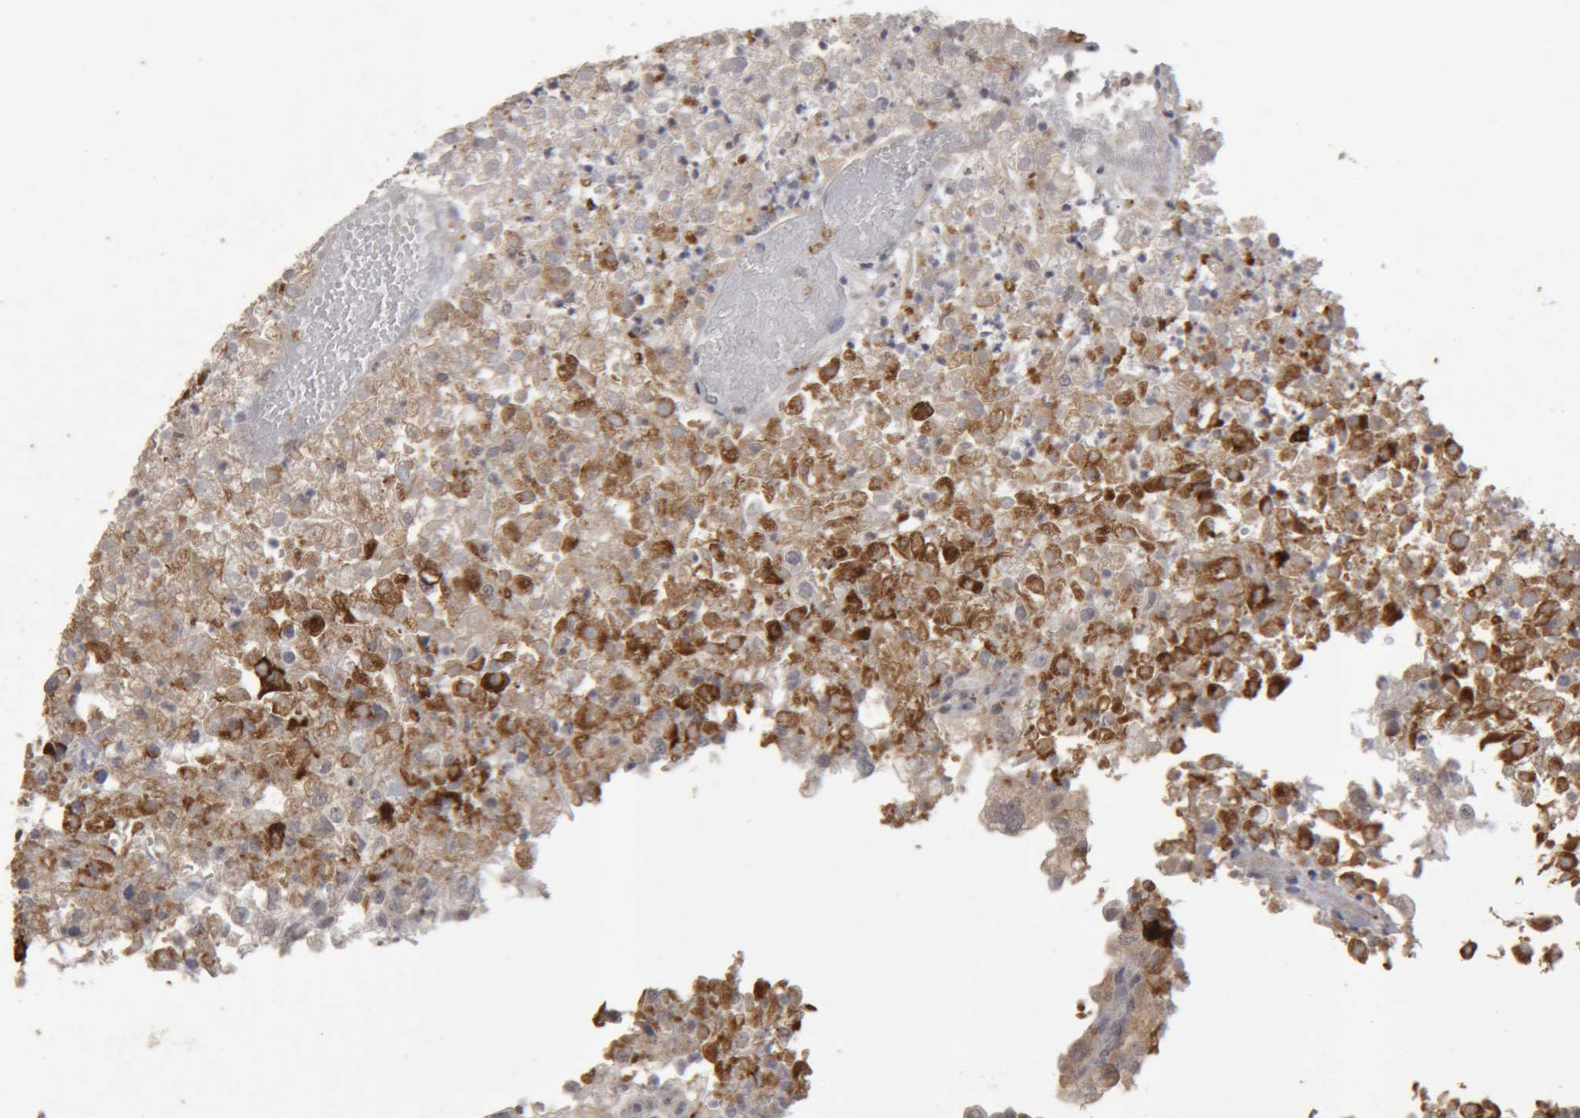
{"staining": {"intensity": "weak", "quantity": "<25%", "location": "cytoplasmic/membranous"}, "tissue": "renal cancer", "cell_type": "Tumor cells", "image_type": "cancer", "snomed": [{"axis": "morphology", "description": "Adenocarcinoma, NOS"}, {"axis": "topography", "description": "Kidney"}], "caption": "DAB immunohistochemical staining of renal cancer exhibits no significant staining in tumor cells.", "gene": "MEP1A", "patient": {"sex": "female", "age": 54}}